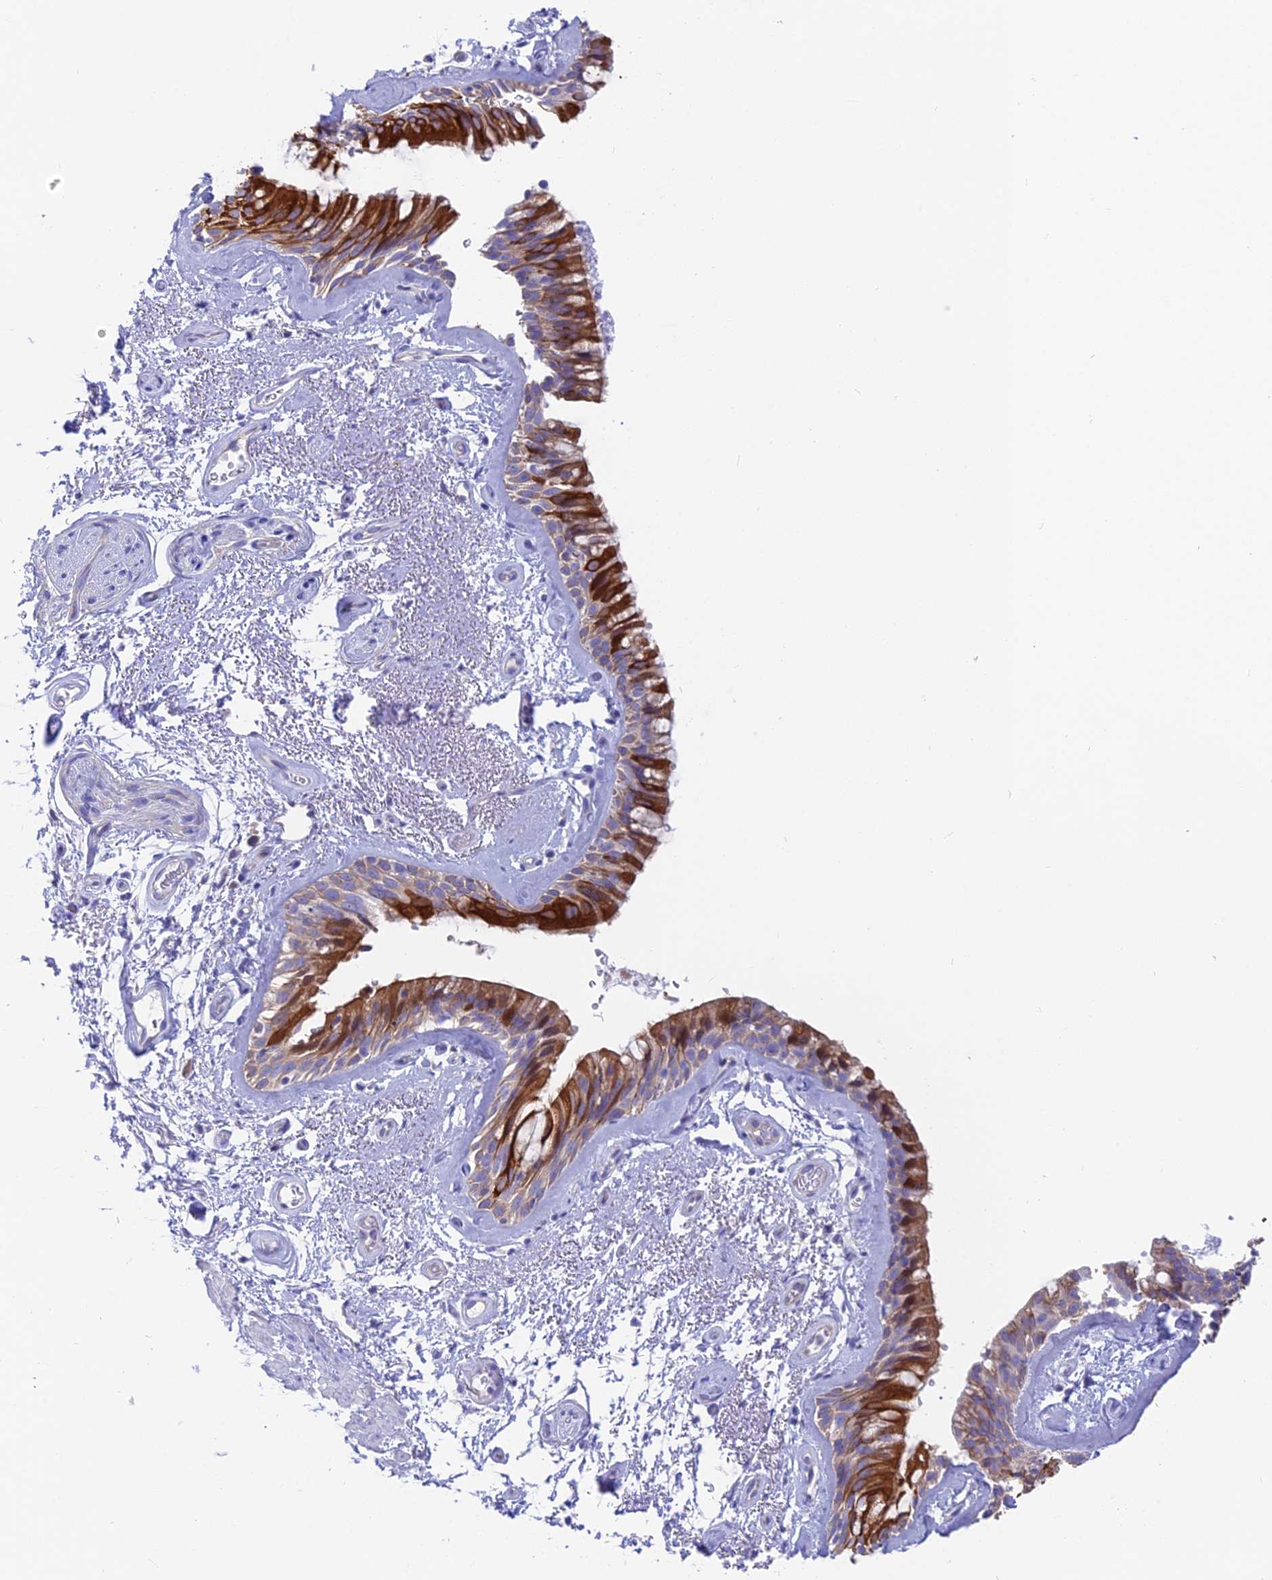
{"staining": {"intensity": "strong", "quantity": ">75%", "location": "cytoplasmic/membranous"}, "tissue": "bronchus", "cell_type": "Respiratory epithelial cells", "image_type": "normal", "snomed": [{"axis": "morphology", "description": "Normal tissue, NOS"}, {"axis": "topography", "description": "Cartilage tissue"}, {"axis": "topography", "description": "Bronchus"}], "caption": "Strong cytoplasmic/membranous positivity is present in approximately >75% of respiratory epithelial cells in normal bronchus. The protein of interest is stained brown, and the nuclei are stained in blue (DAB (3,3'-diaminobenzidine) IHC with brightfield microscopy, high magnification).", "gene": "LZTFL1", "patient": {"sex": "female", "age": 66}}